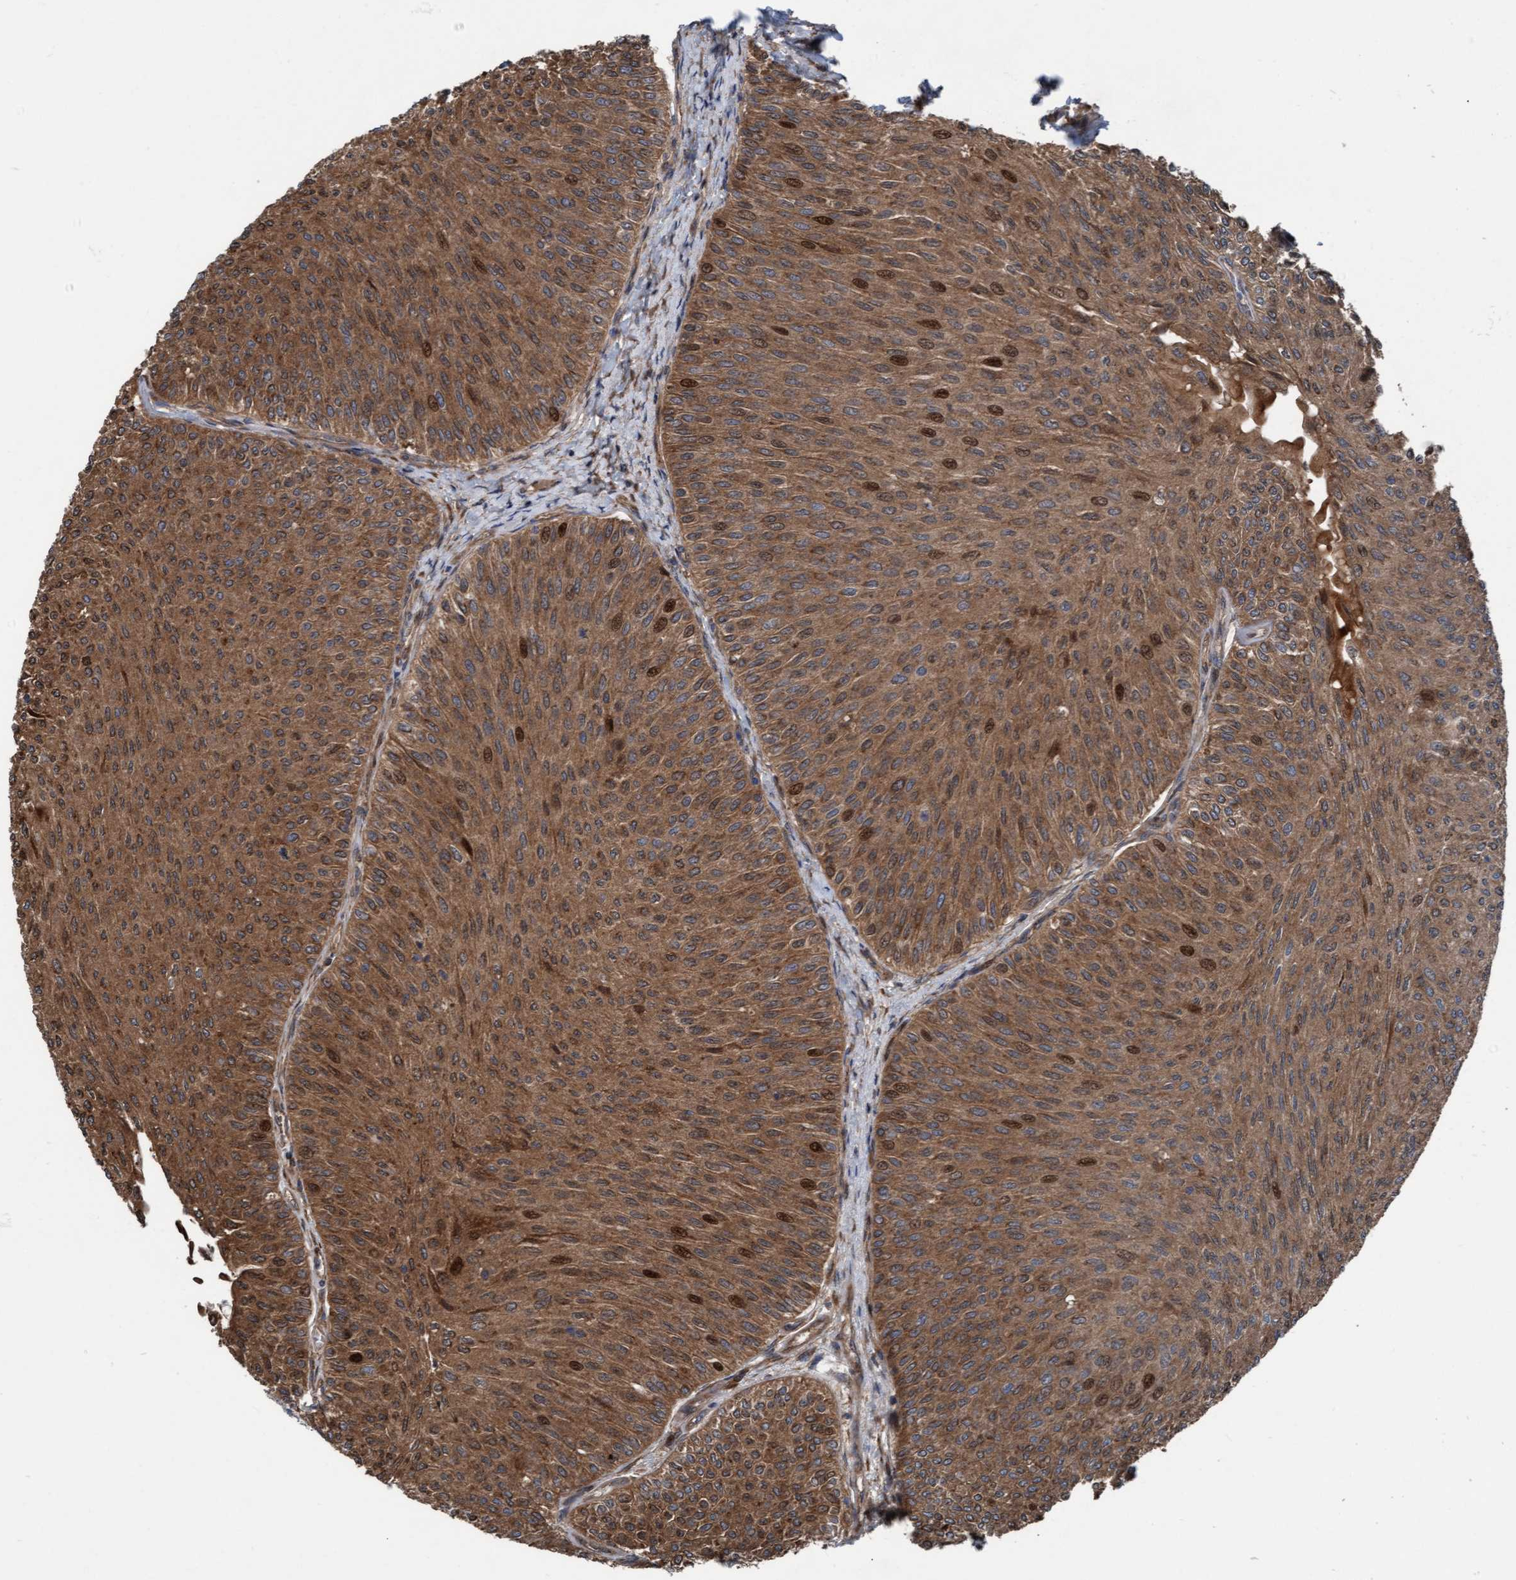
{"staining": {"intensity": "moderate", "quantity": ">75%", "location": "cytoplasmic/membranous,nuclear"}, "tissue": "urothelial cancer", "cell_type": "Tumor cells", "image_type": "cancer", "snomed": [{"axis": "morphology", "description": "Urothelial carcinoma, Low grade"}, {"axis": "topography", "description": "Urinary bladder"}], "caption": "This micrograph exhibits immunohistochemistry staining of urothelial carcinoma (low-grade), with medium moderate cytoplasmic/membranous and nuclear expression in about >75% of tumor cells.", "gene": "KLHL26", "patient": {"sex": "male", "age": 78}}